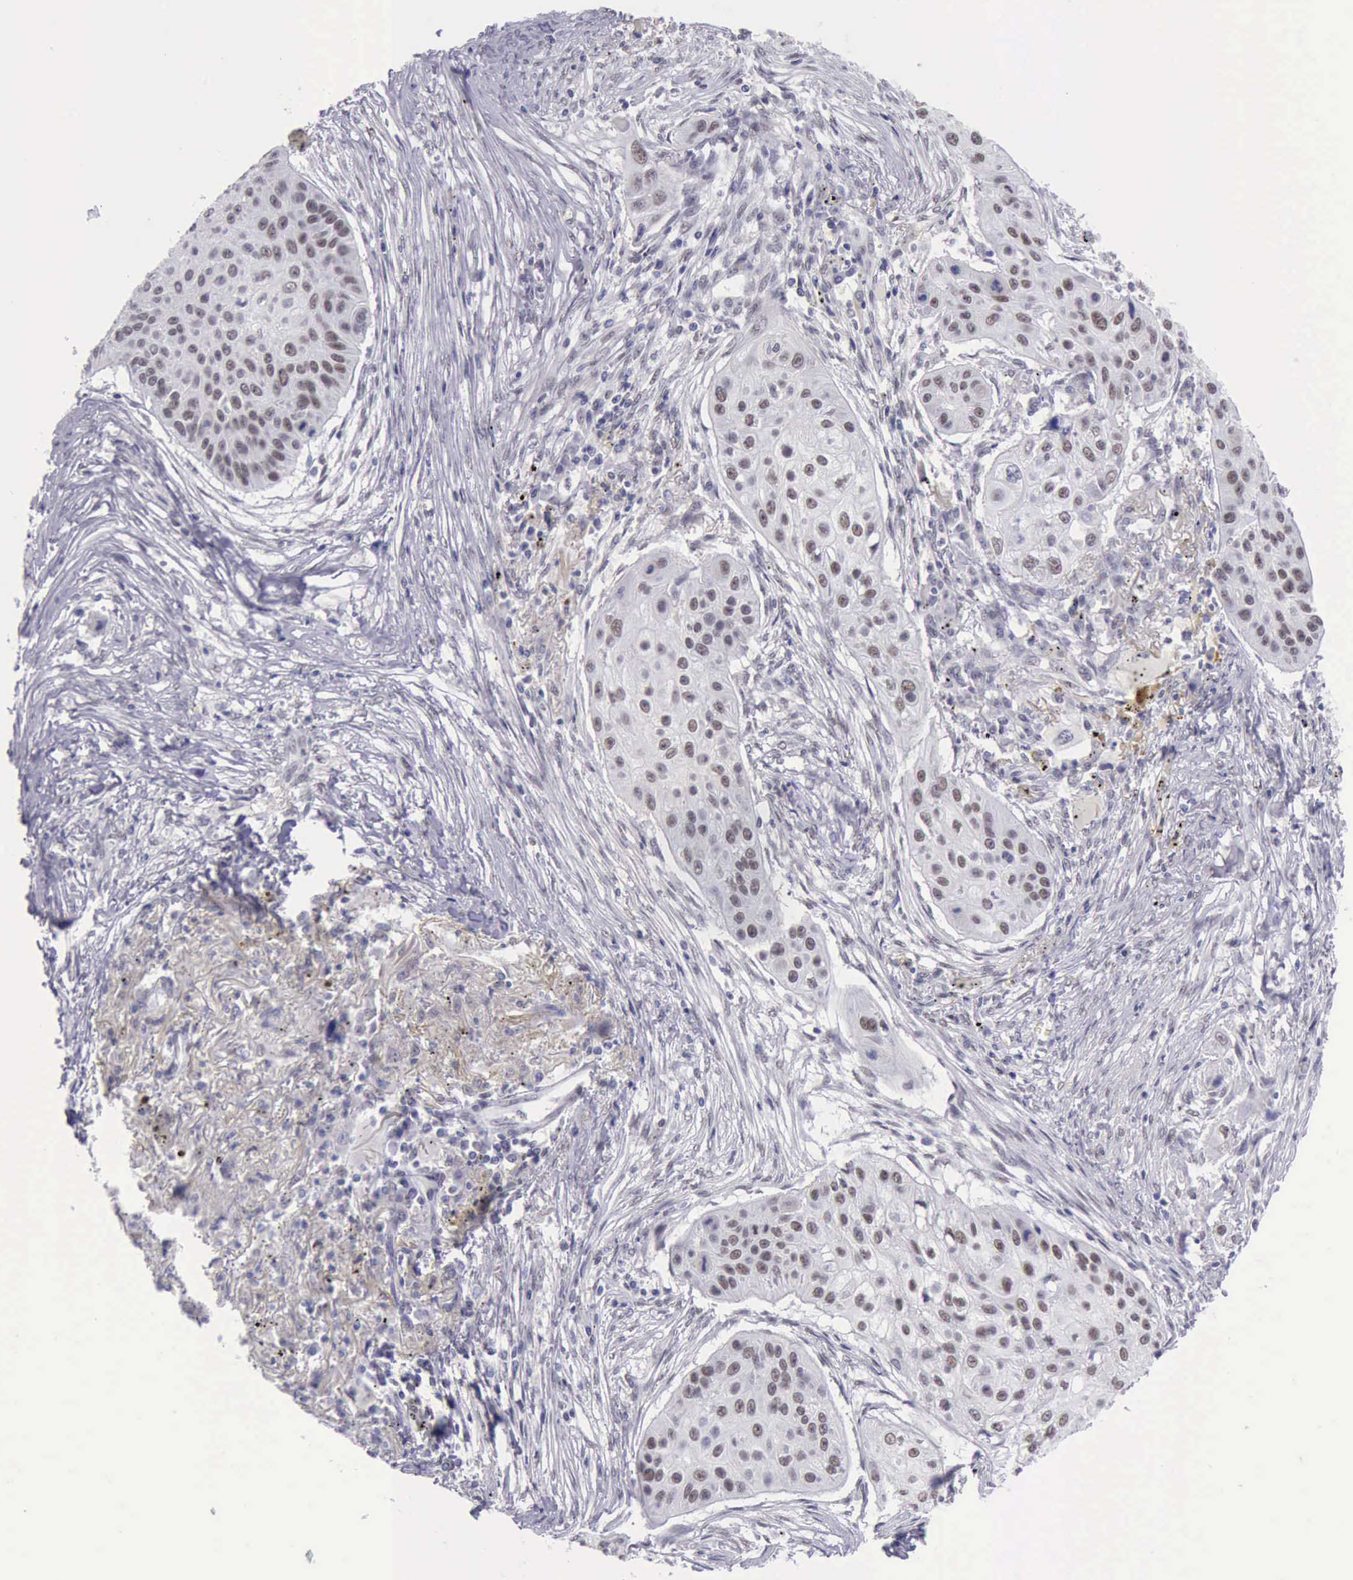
{"staining": {"intensity": "weak", "quantity": "25%-75%", "location": "nuclear"}, "tissue": "lung cancer", "cell_type": "Tumor cells", "image_type": "cancer", "snomed": [{"axis": "morphology", "description": "Squamous cell carcinoma, NOS"}, {"axis": "topography", "description": "Lung"}], "caption": "DAB immunohistochemical staining of human lung cancer reveals weak nuclear protein staining in approximately 25%-75% of tumor cells.", "gene": "EP300", "patient": {"sex": "male", "age": 71}}